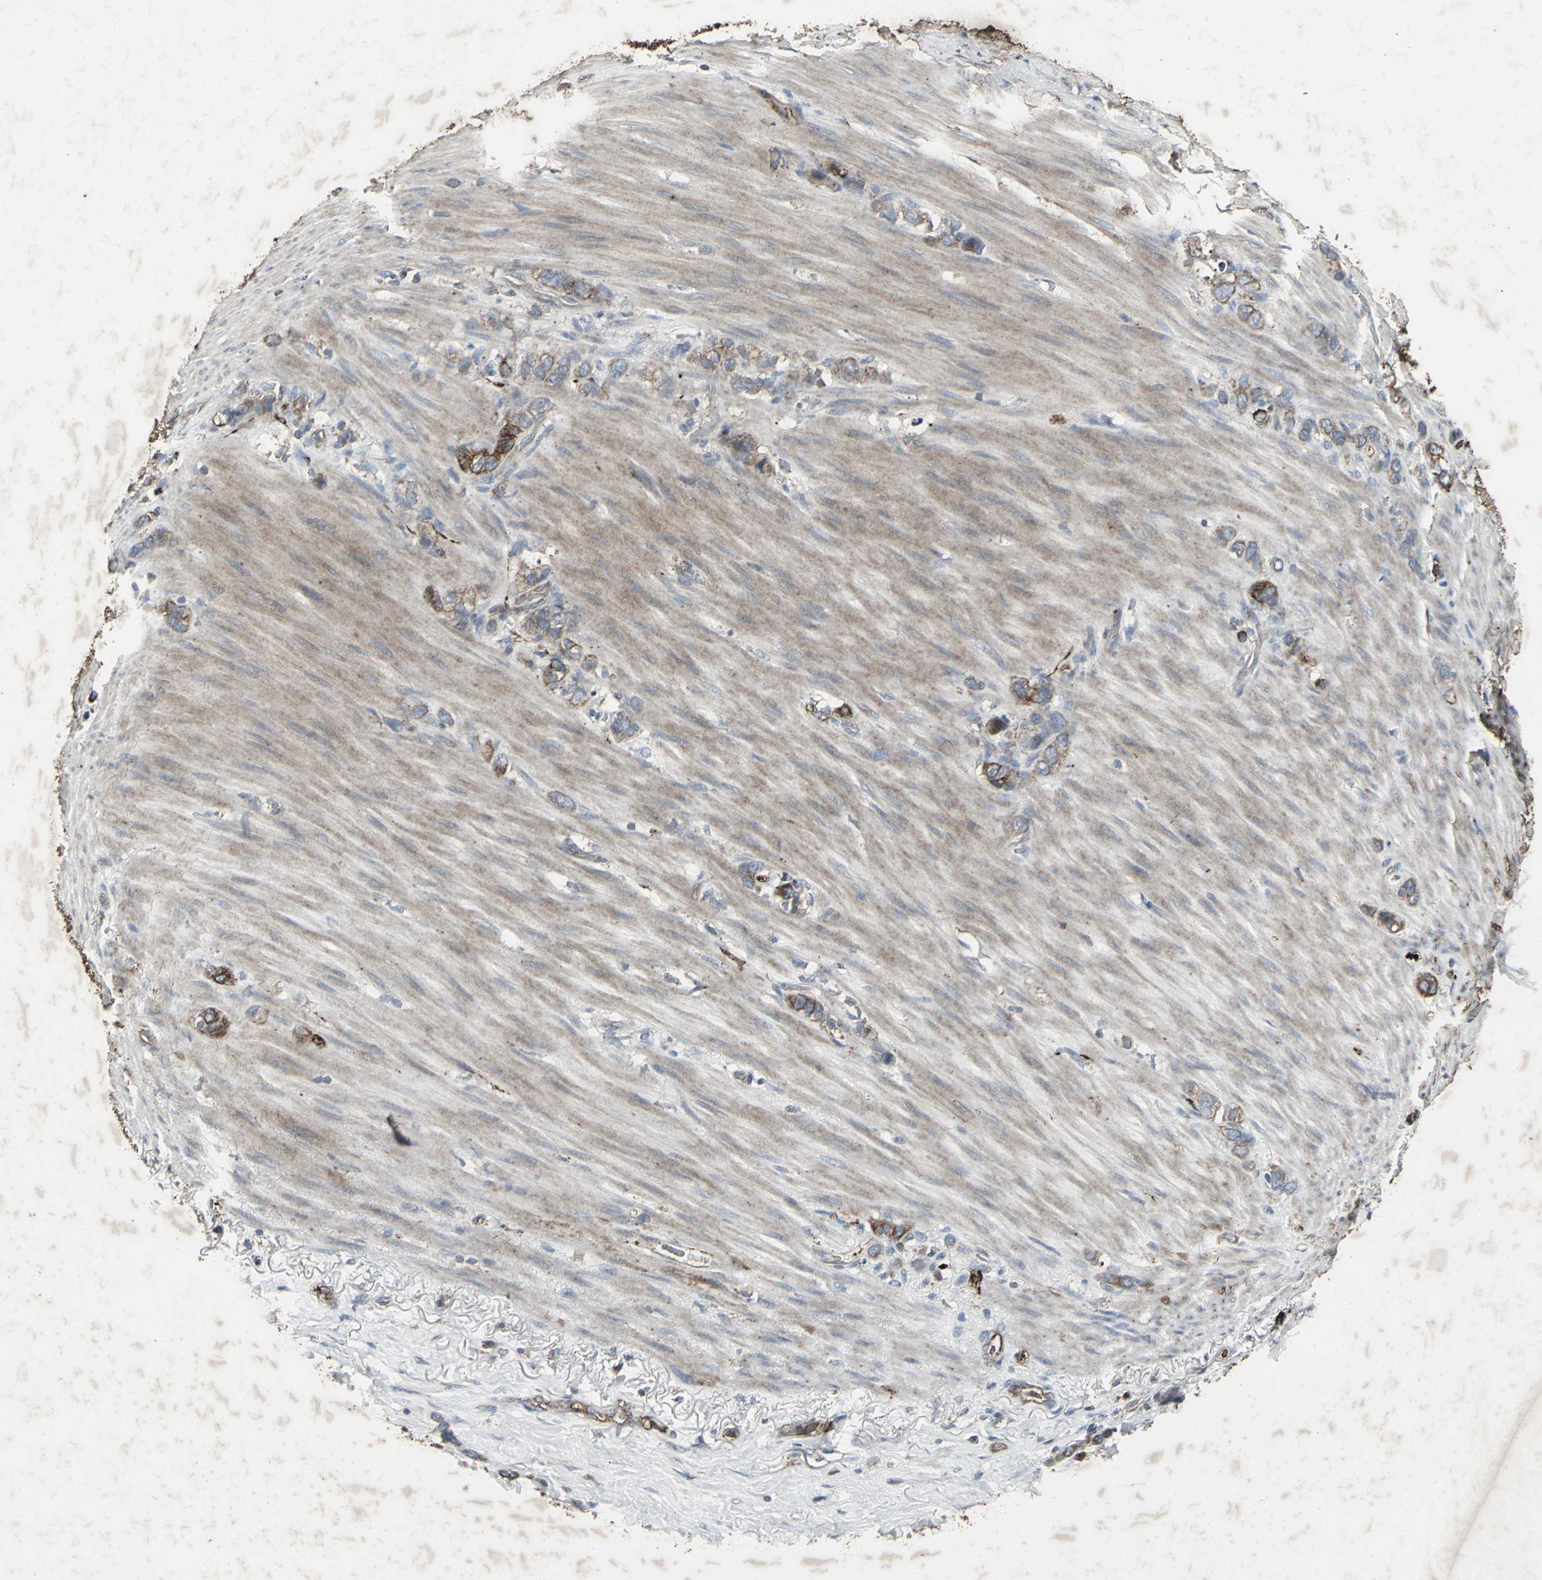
{"staining": {"intensity": "strong", "quantity": "25%-75%", "location": "cytoplasmic/membranous"}, "tissue": "stomach cancer", "cell_type": "Tumor cells", "image_type": "cancer", "snomed": [{"axis": "morphology", "description": "Normal tissue, NOS"}, {"axis": "morphology", "description": "Adenocarcinoma, NOS"}, {"axis": "morphology", "description": "Adenocarcinoma, High grade"}, {"axis": "topography", "description": "Stomach, upper"}, {"axis": "topography", "description": "Stomach"}], "caption": "The image shows a brown stain indicating the presence of a protein in the cytoplasmic/membranous of tumor cells in stomach cancer.", "gene": "CCR9", "patient": {"sex": "female", "age": 65}}